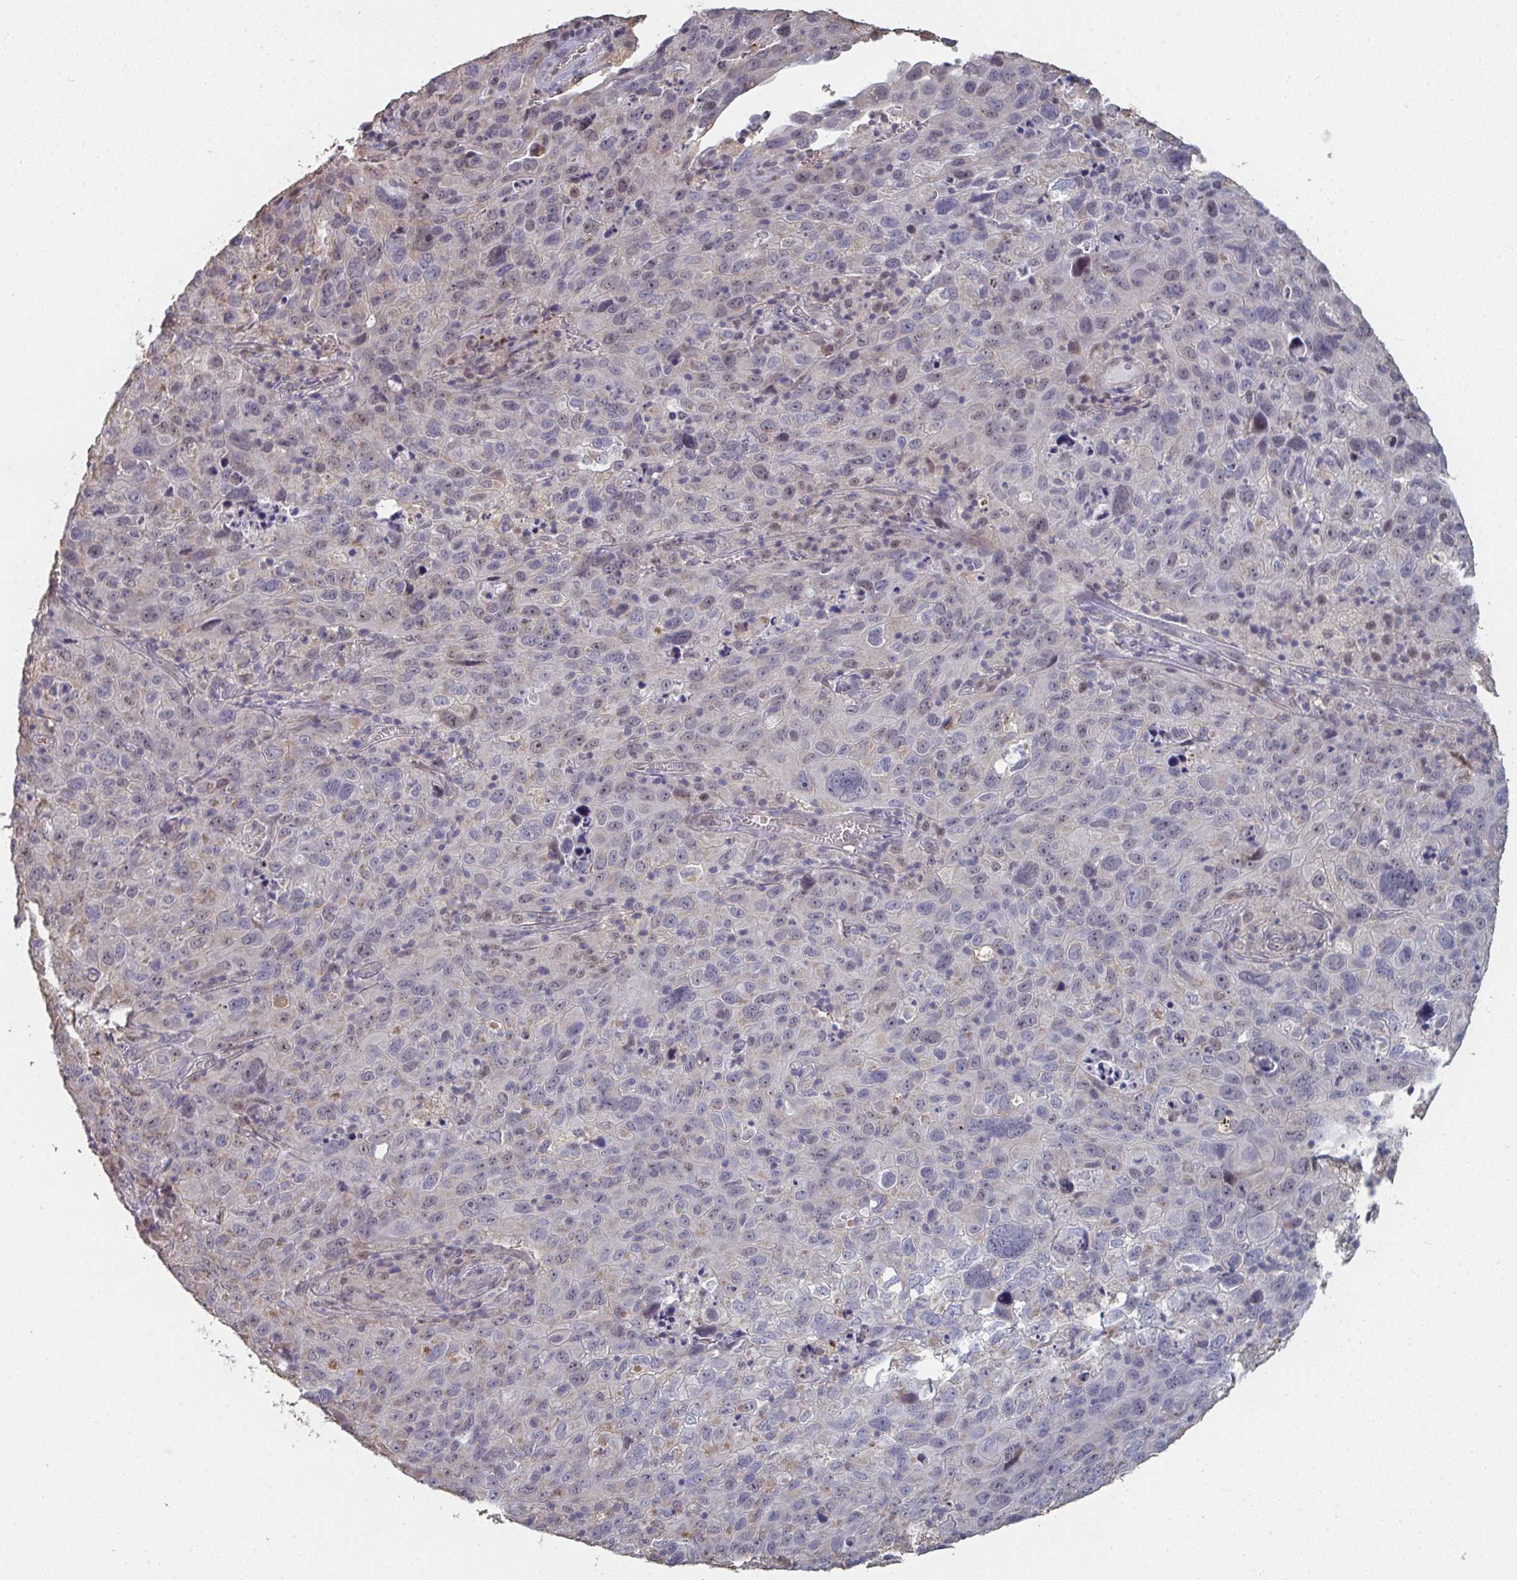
{"staining": {"intensity": "weak", "quantity": "<25%", "location": "cytoplasmic/membranous"}, "tissue": "cervical cancer", "cell_type": "Tumor cells", "image_type": "cancer", "snomed": [{"axis": "morphology", "description": "Squamous cell carcinoma, NOS"}, {"axis": "topography", "description": "Cervix"}], "caption": "High magnification brightfield microscopy of cervical cancer (squamous cell carcinoma) stained with DAB (3,3'-diaminobenzidine) (brown) and counterstained with hematoxylin (blue): tumor cells show no significant positivity.", "gene": "LIX1", "patient": {"sex": "female", "age": 44}}